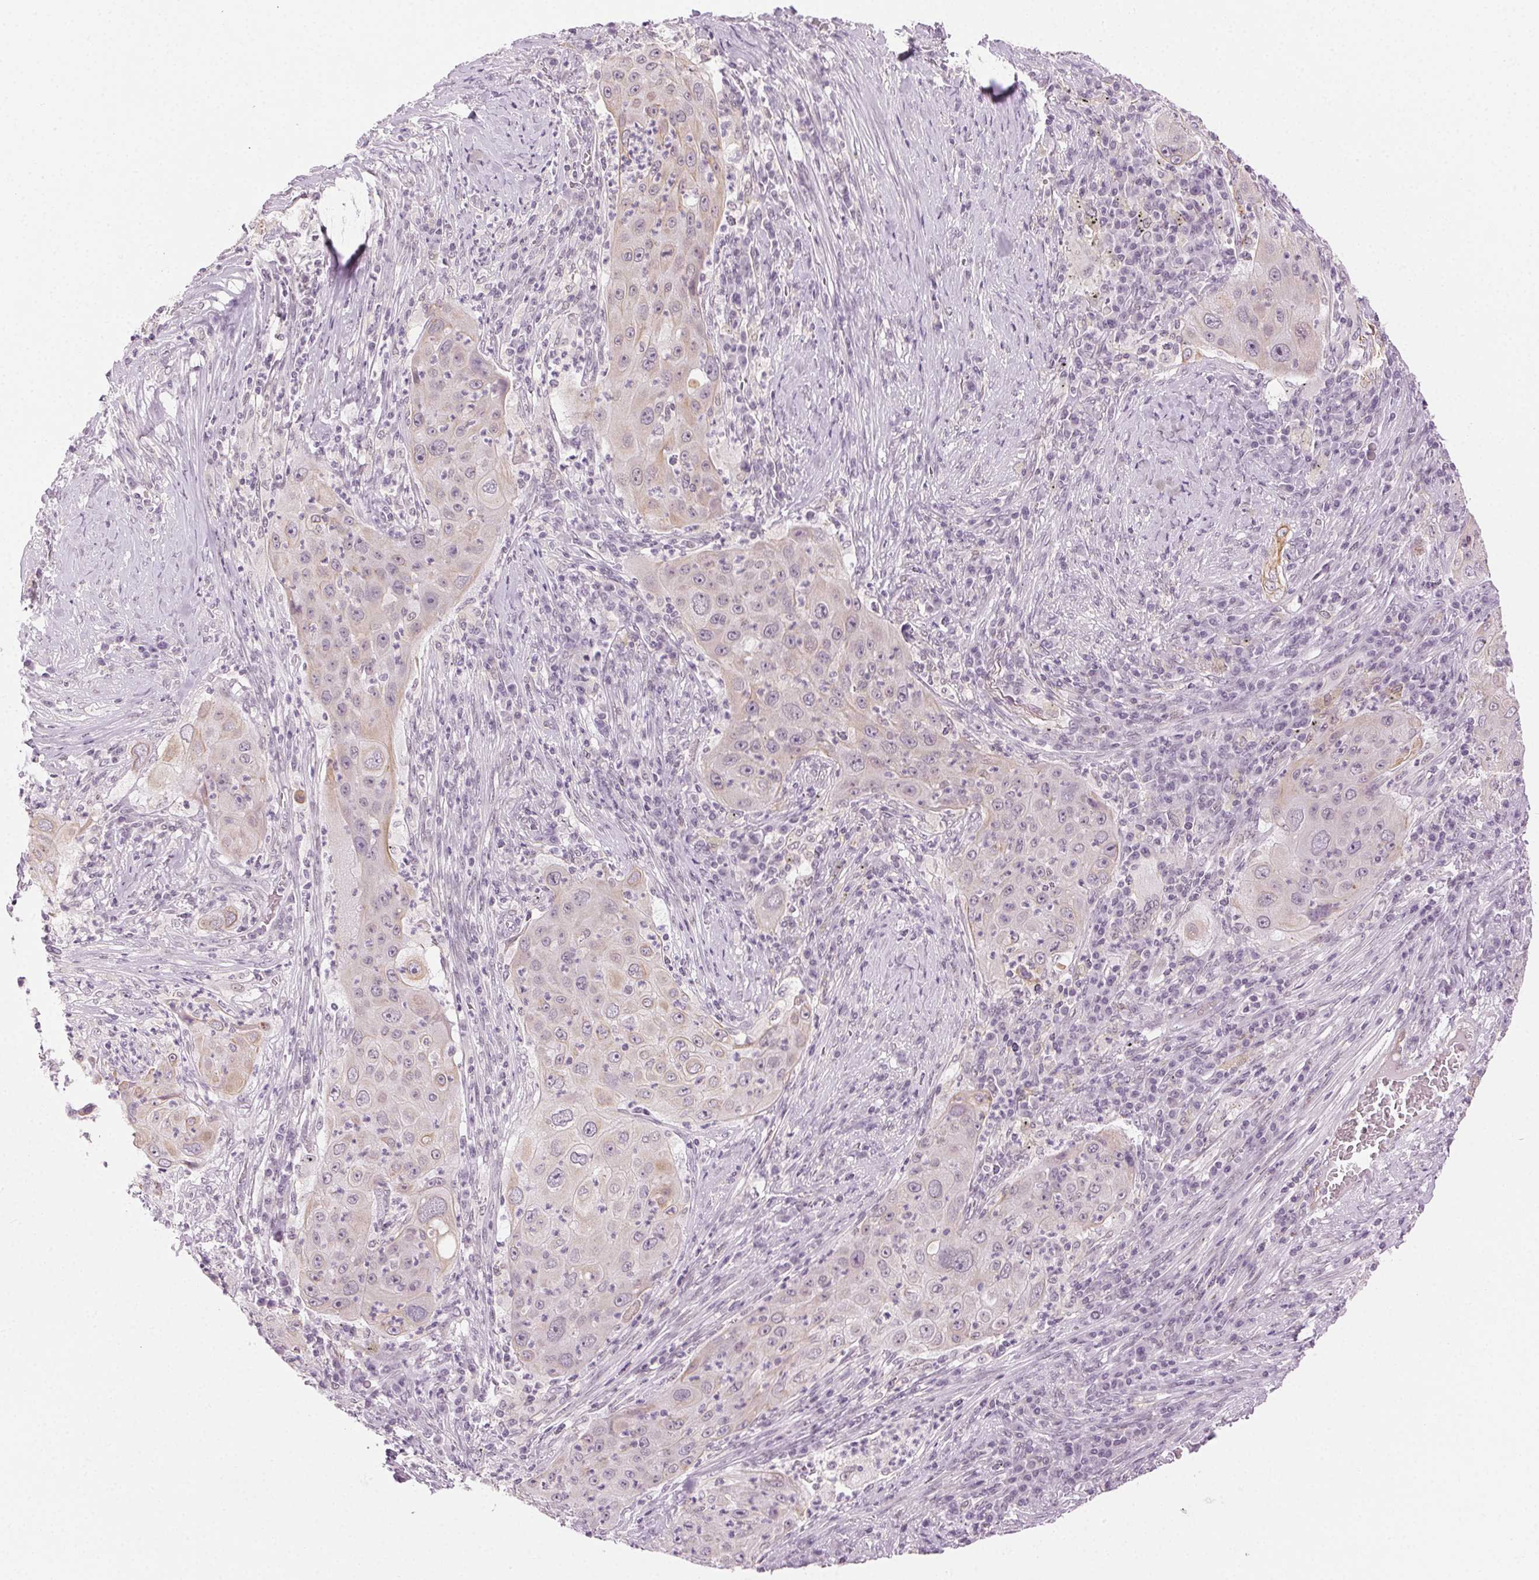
{"staining": {"intensity": "negative", "quantity": "none", "location": "none"}, "tissue": "lung cancer", "cell_type": "Tumor cells", "image_type": "cancer", "snomed": [{"axis": "morphology", "description": "Squamous cell carcinoma, NOS"}, {"axis": "topography", "description": "Lung"}], "caption": "IHC micrograph of human lung squamous cell carcinoma stained for a protein (brown), which shows no staining in tumor cells.", "gene": "AIF1L", "patient": {"sex": "female", "age": 59}}